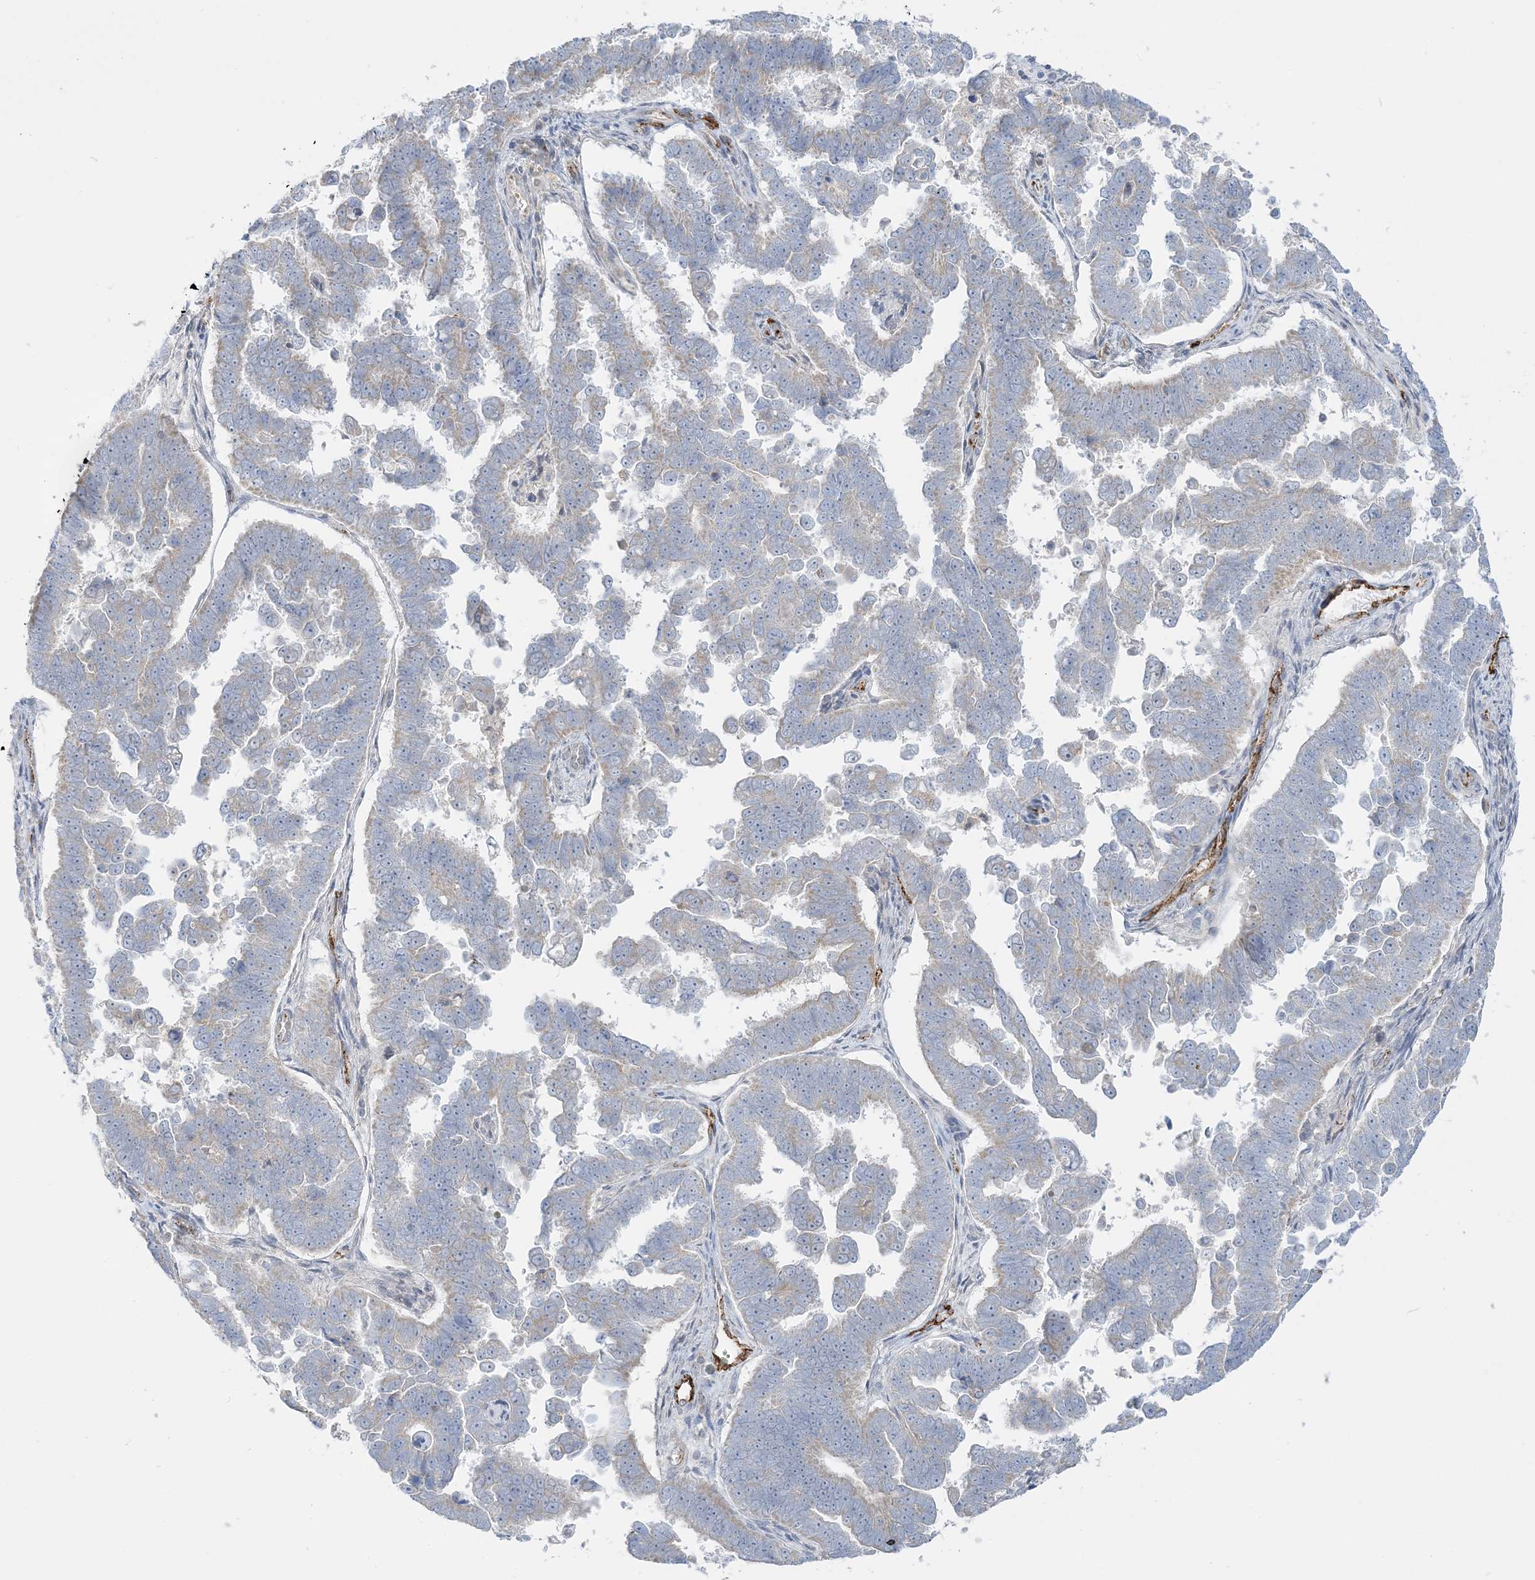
{"staining": {"intensity": "weak", "quantity": "<25%", "location": "cytoplasmic/membranous"}, "tissue": "endometrial cancer", "cell_type": "Tumor cells", "image_type": "cancer", "snomed": [{"axis": "morphology", "description": "Adenocarcinoma, NOS"}, {"axis": "topography", "description": "Endometrium"}], "caption": "Immunohistochemistry (IHC) image of endometrial cancer stained for a protein (brown), which demonstrates no positivity in tumor cells.", "gene": "INPP1", "patient": {"sex": "female", "age": 75}}